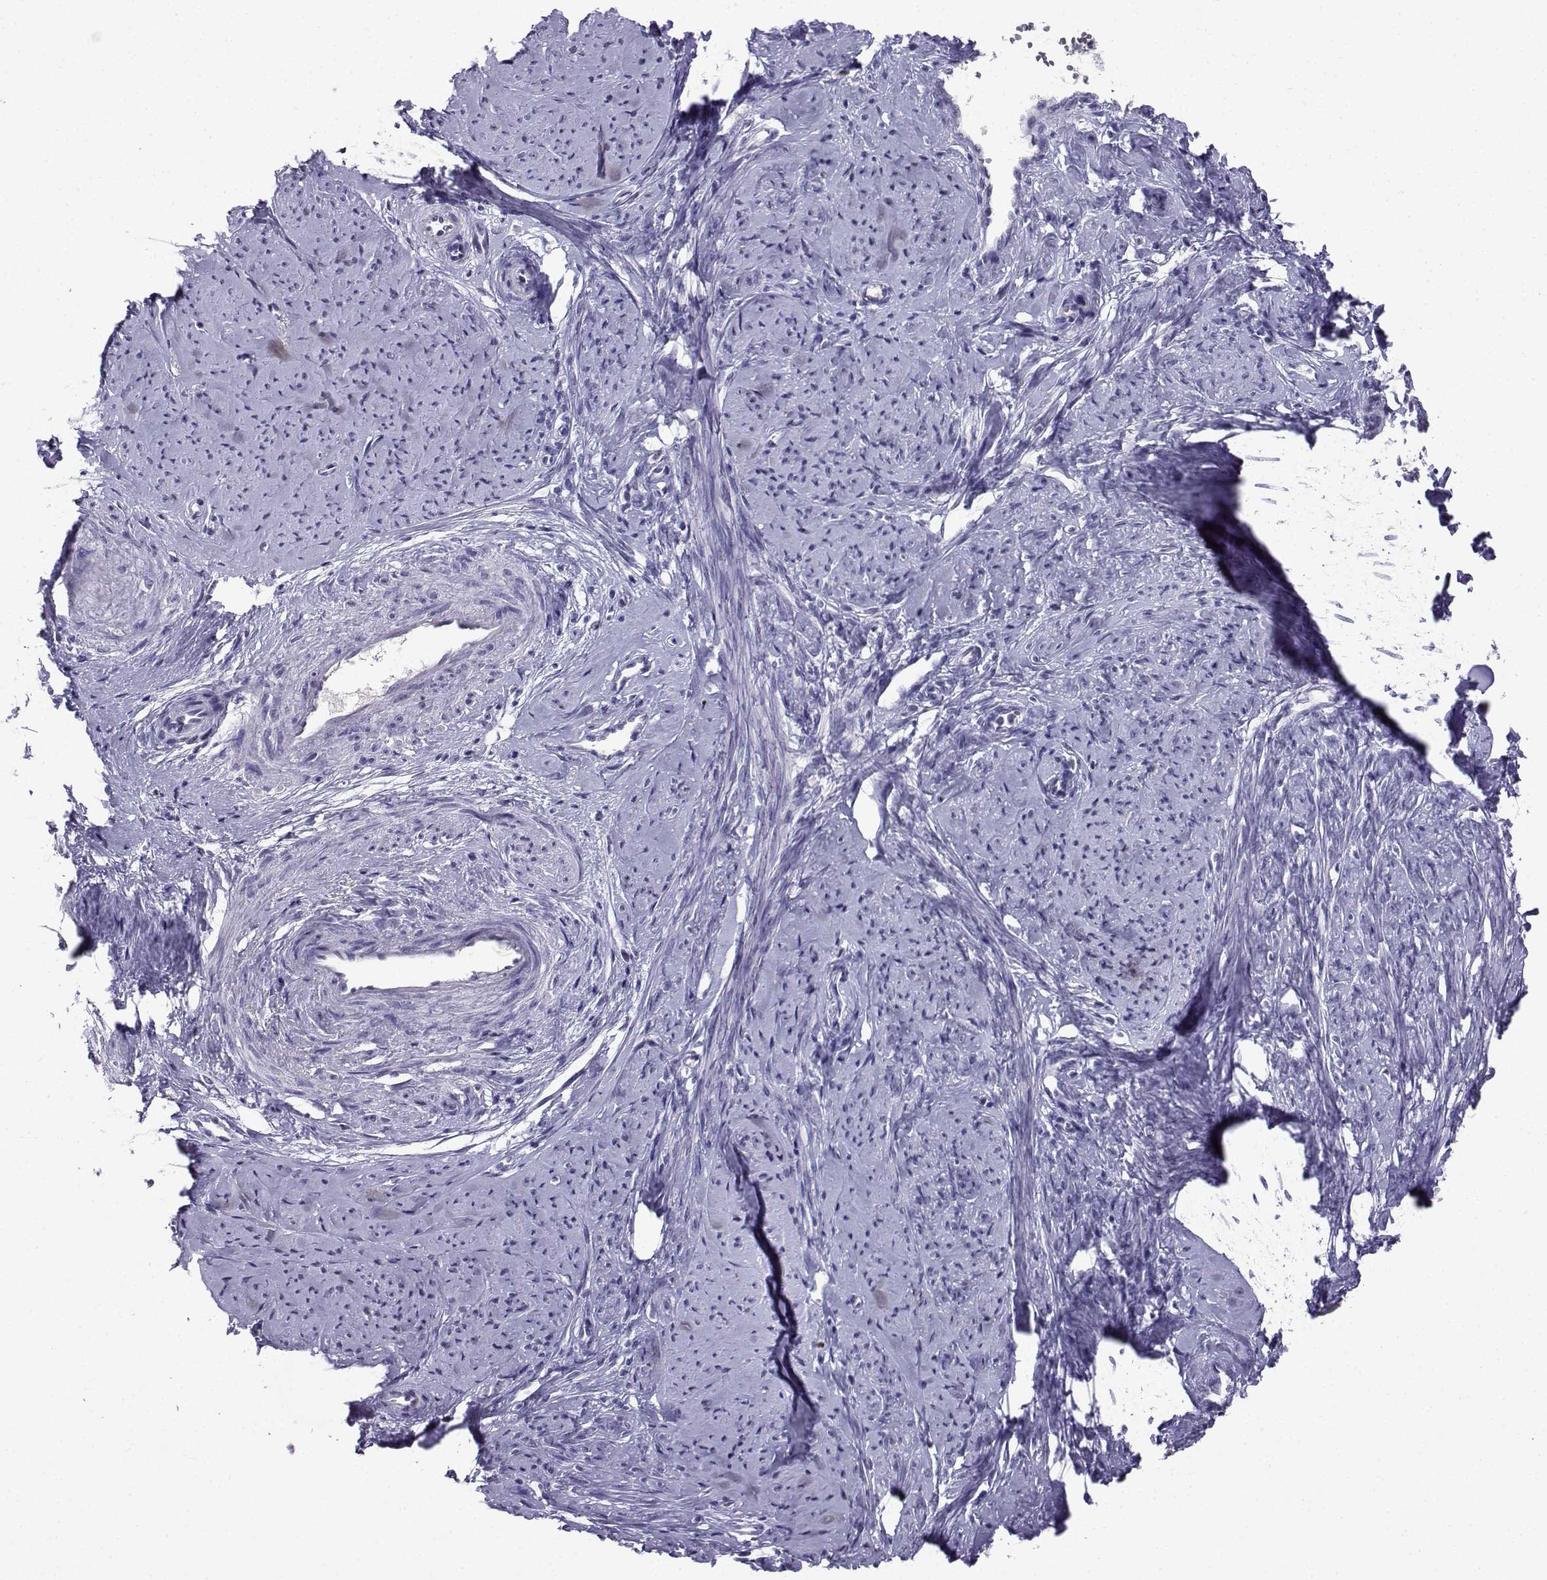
{"staining": {"intensity": "negative", "quantity": "none", "location": "none"}, "tissue": "smooth muscle", "cell_type": "Smooth muscle cells", "image_type": "normal", "snomed": [{"axis": "morphology", "description": "Normal tissue, NOS"}, {"axis": "topography", "description": "Smooth muscle"}], "caption": "The image shows no significant positivity in smooth muscle cells of smooth muscle. (DAB (3,3'-diaminobenzidine) IHC visualized using brightfield microscopy, high magnification).", "gene": "LRFN2", "patient": {"sex": "female", "age": 48}}